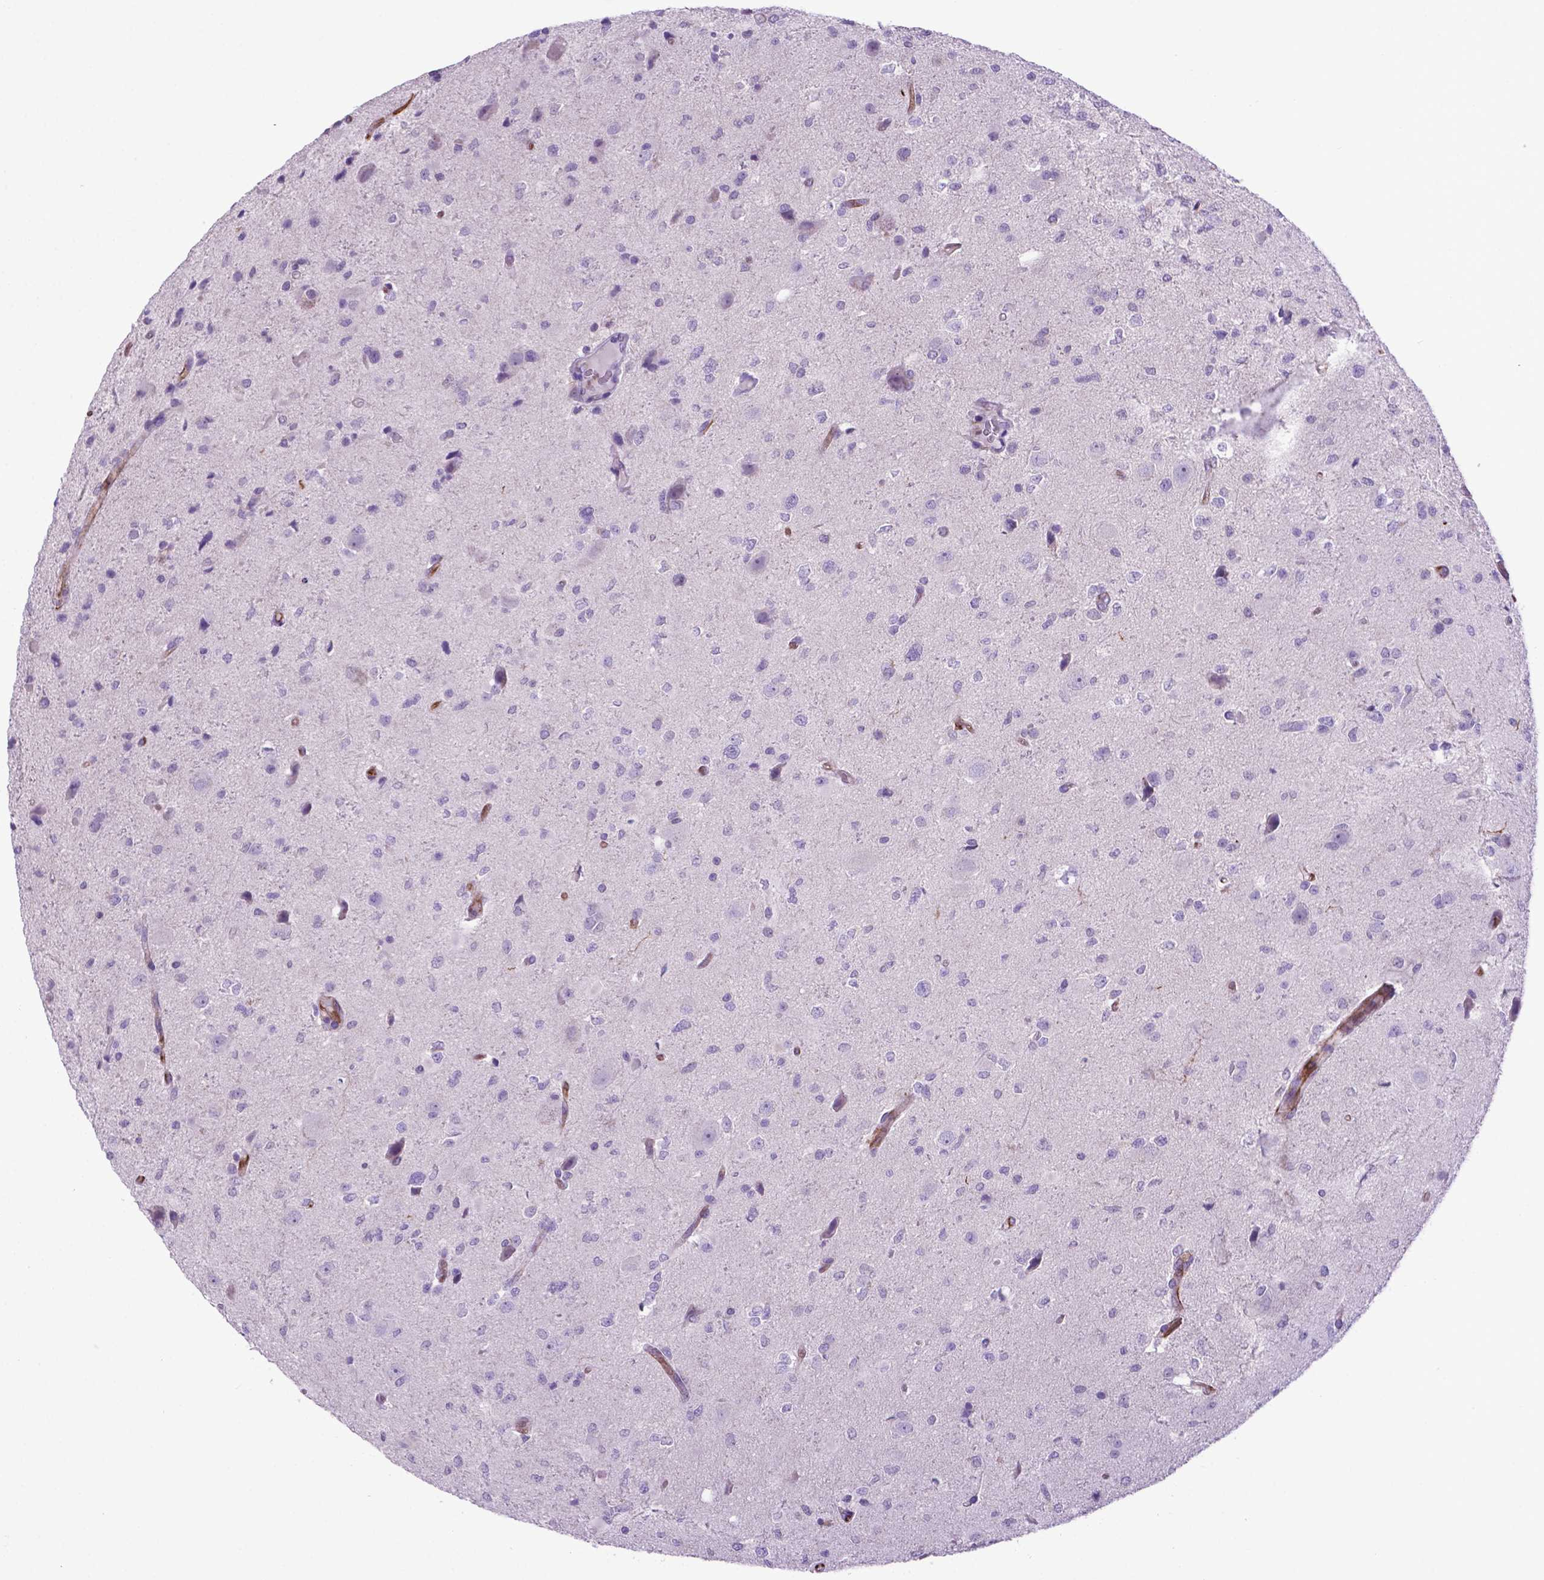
{"staining": {"intensity": "negative", "quantity": "none", "location": "none"}, "tissue": "glioma", "cell_type": "Tumor cells", "image_type": "cancer", "snomed": [{"axis": "morphology", "description": "Glioma, malignant, Low grade"}, {"axis": "topography", "description": "Brain"}], "caption": "Protein analysis of glioma demonstrates no significant staining in tumor cells.", "gene": "LZTR1", "patient": {"sex": "female", "age": 32}}